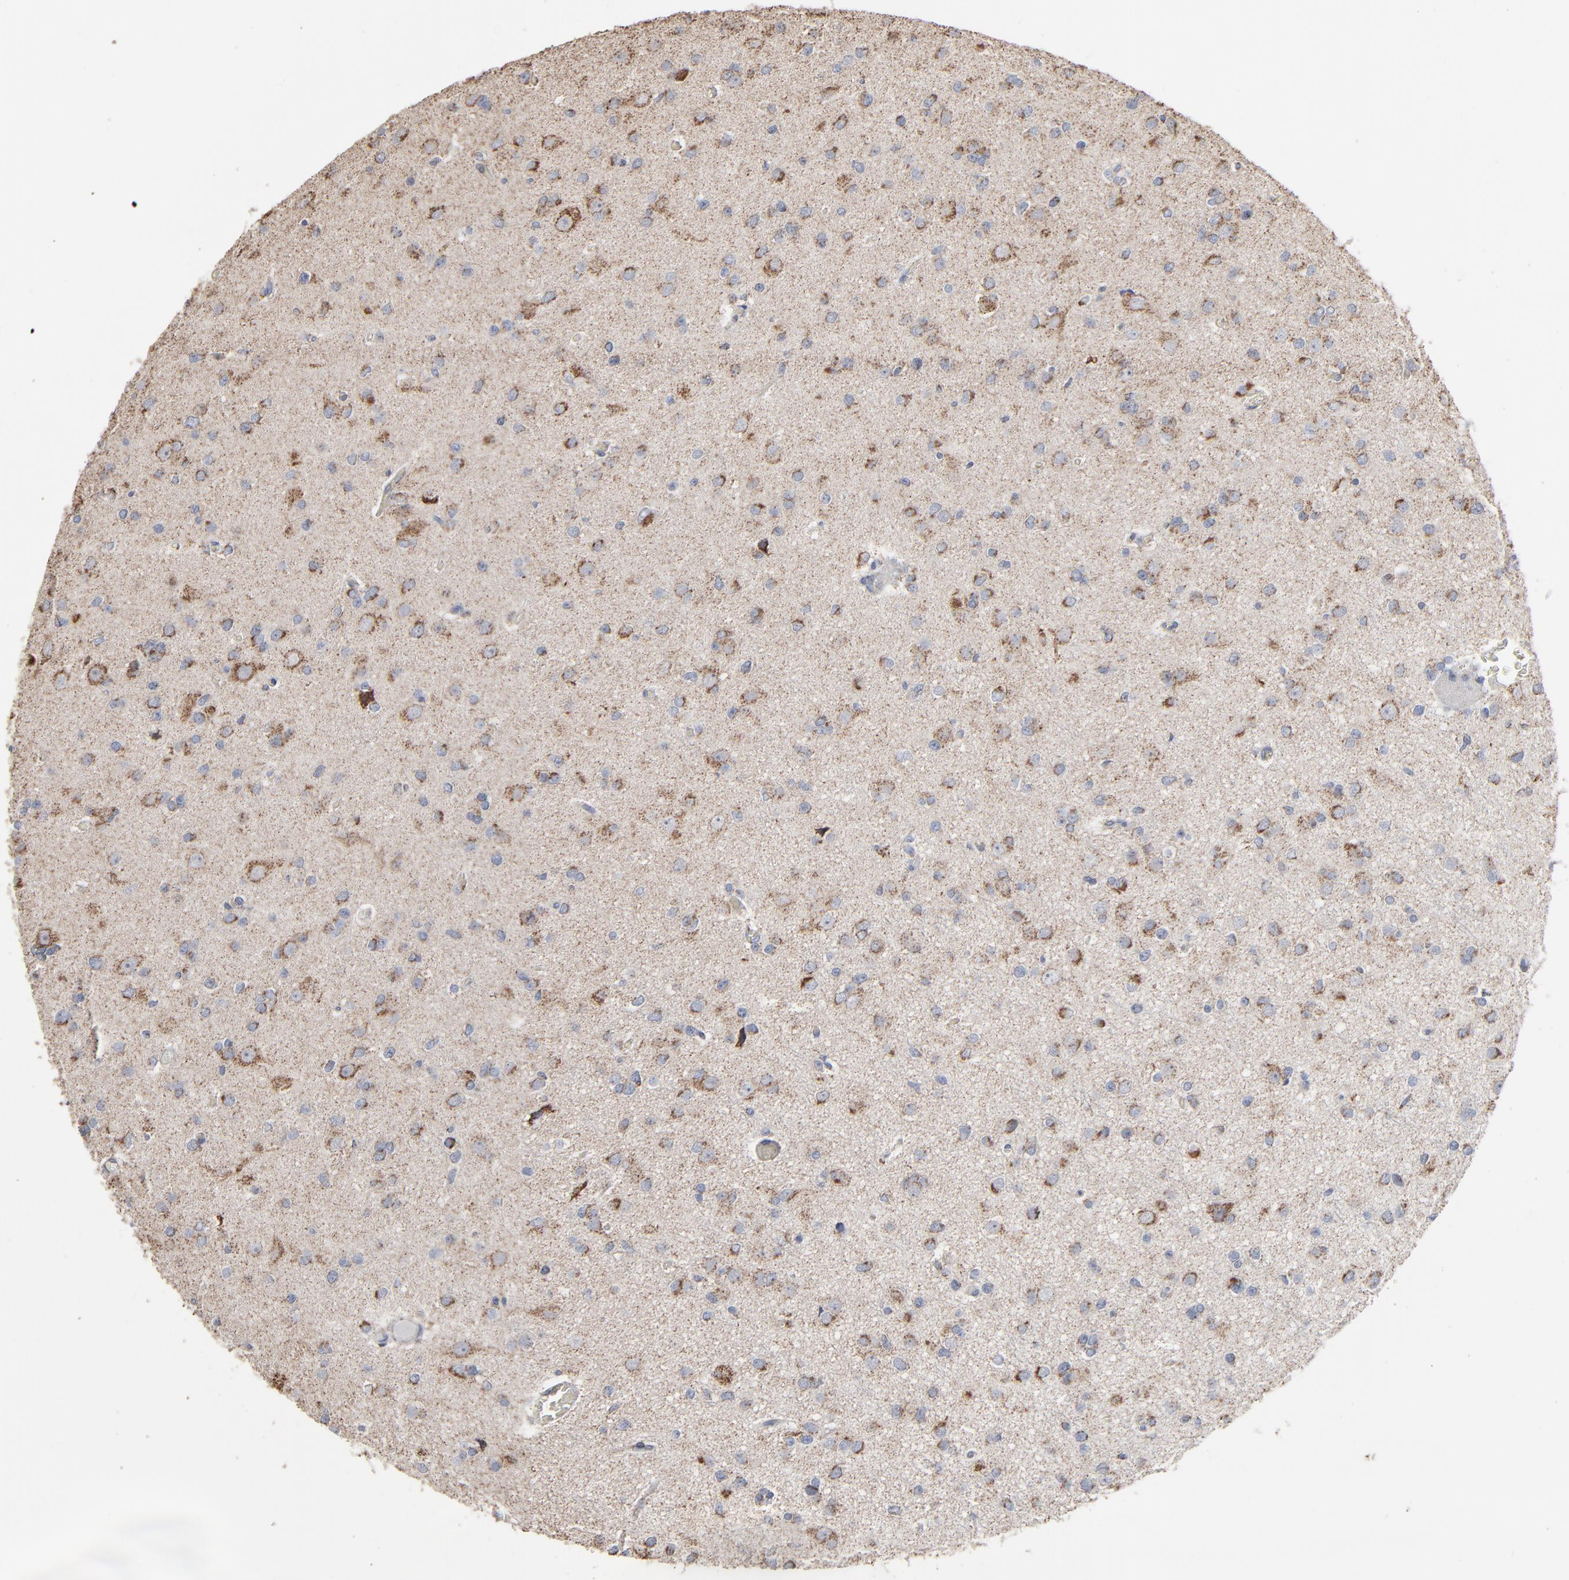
{"staining": {"intensity": "strong", "quantity": "25%-75%", "location": "cytoplasmic/membranous"}, "tissue": "glioma", "cell_type": "Tumor cells", "image_type": "cancer", "snomed": [{"axis": "morphology", "description": "Glioma, malignant, Low grade"}, {"axis": "topography", "description": "Brain"}], "caption": "The histopathology image shows a brown stain indicating the presence of a protein in the cytoplasmic/membranous of tumor cells in glioma.", "gene": "UQCRC1", "patient": {"sex": "male", "age": 42}}